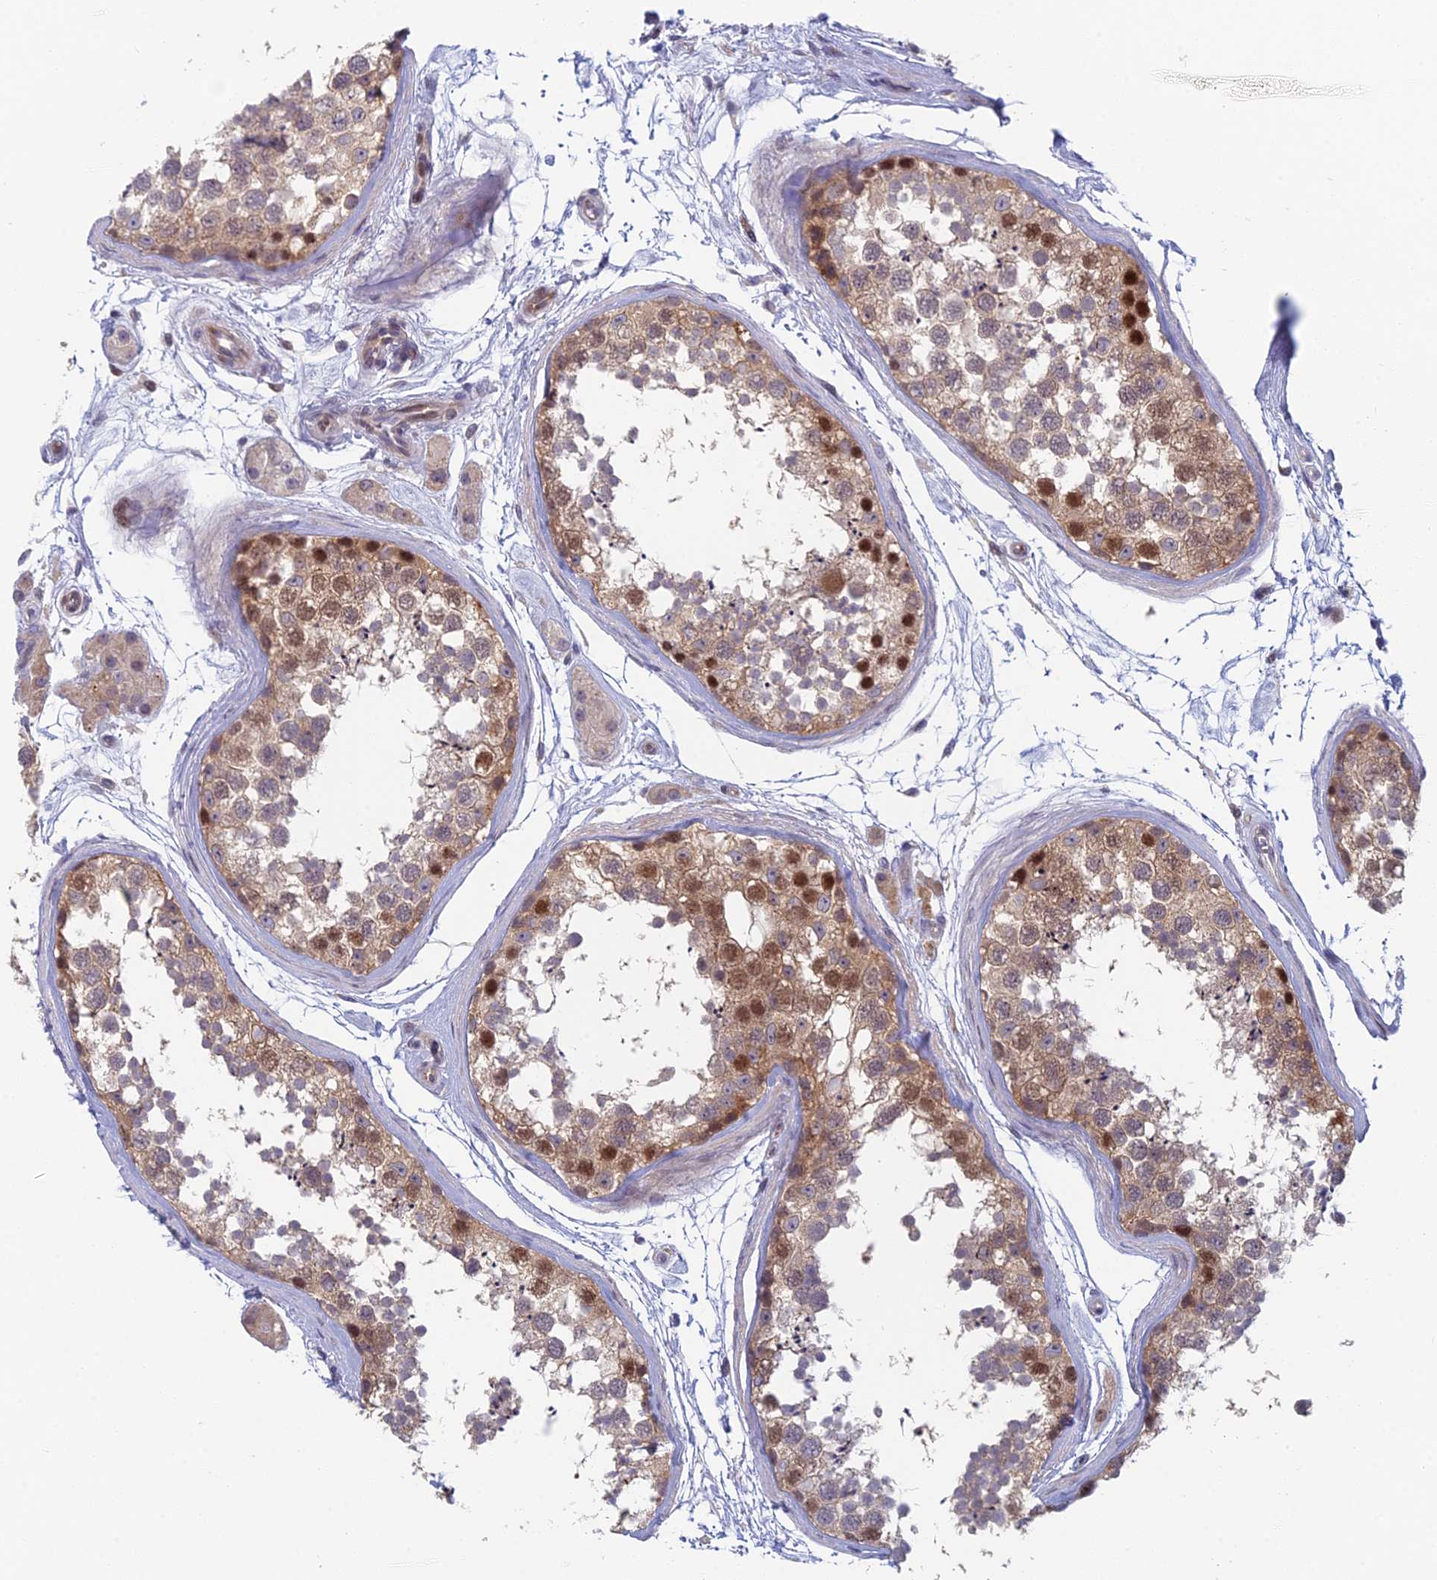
{"staining": {"intensity": "moderate", "quantity": "25%-75%", "location": "cytoplasmic/membranous,nuclear"}, "tissue": "testis", "cell_type": "Cells in seminiferous ducts", "image_type": "normal", "snomed": [{"axis": "morphology", "description": "Normal tissue, NOS"}, {"axis": "topography", "description": "Testis"}], "caption": "Protein analysis of unremarkable testis exhibits moderate cytoplasmic/membranous,nuclear staining in approximately 25%-75% of cells in seminiferous ducts. Nuclei are stained in blue.", "gene": "PPP1R26", "patient": {"sex": "male", "age": 56}}